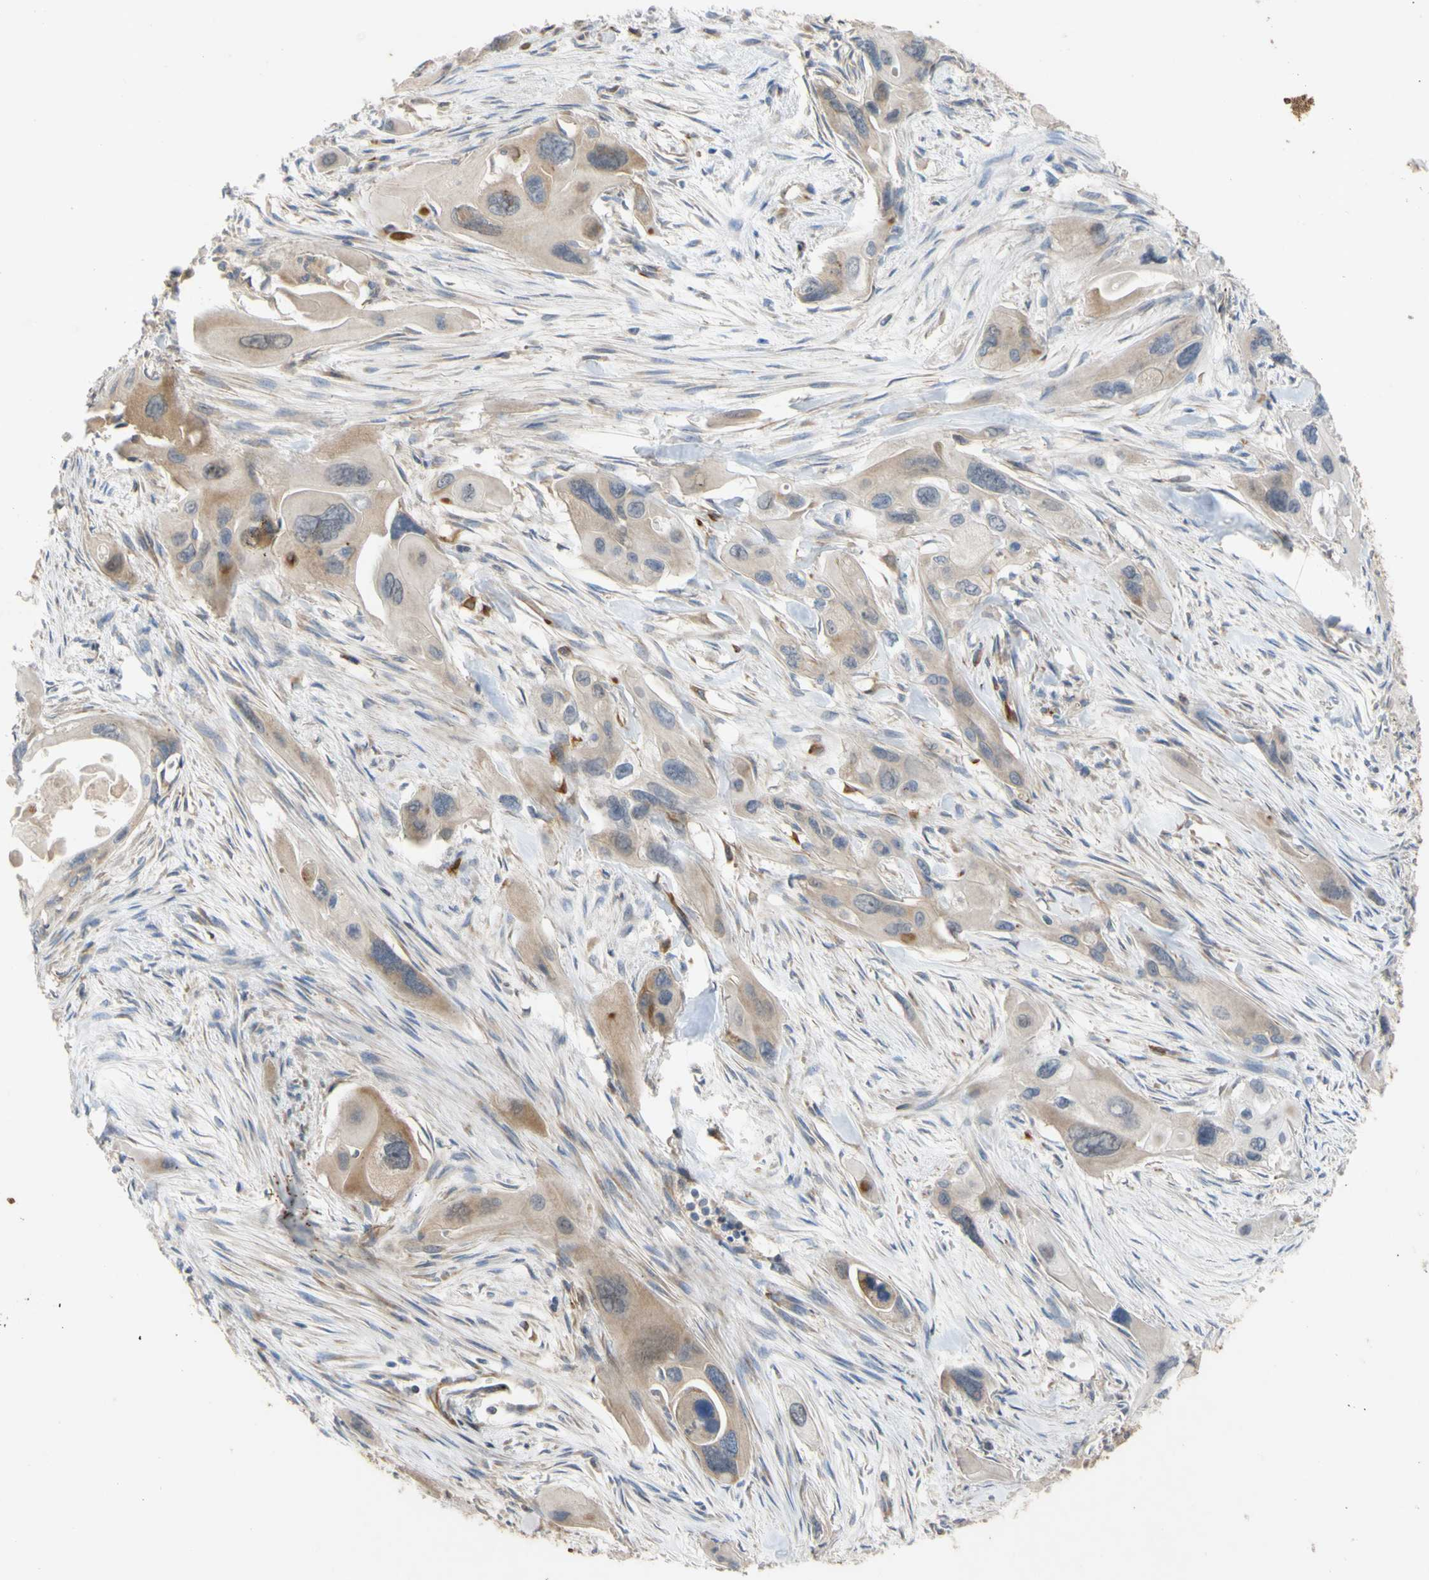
{"staining": {"intensity": "weak", "quantity": ">75%", "location": "cytoplasmic/membranous"}, "tissue": "pancreatic cancer", "cell_type": "Tumor cells", "image_type": "cancer", "snomed": [{"axis": "morphology", "description": "Adenocarcinoma, NOS"}, {"axis": "topography", "description": "Pancreas"}], "caption": "Immunohistochemistry image of human pancreatic cancer (adenocarcinoma) stained for a protein (brown), which displays low levels of weak cytoplasmic/membranous expression in about >75% of tumor cells.", "gene": "EIF2S3", "patient": {"sex": "male", "age": 73}}